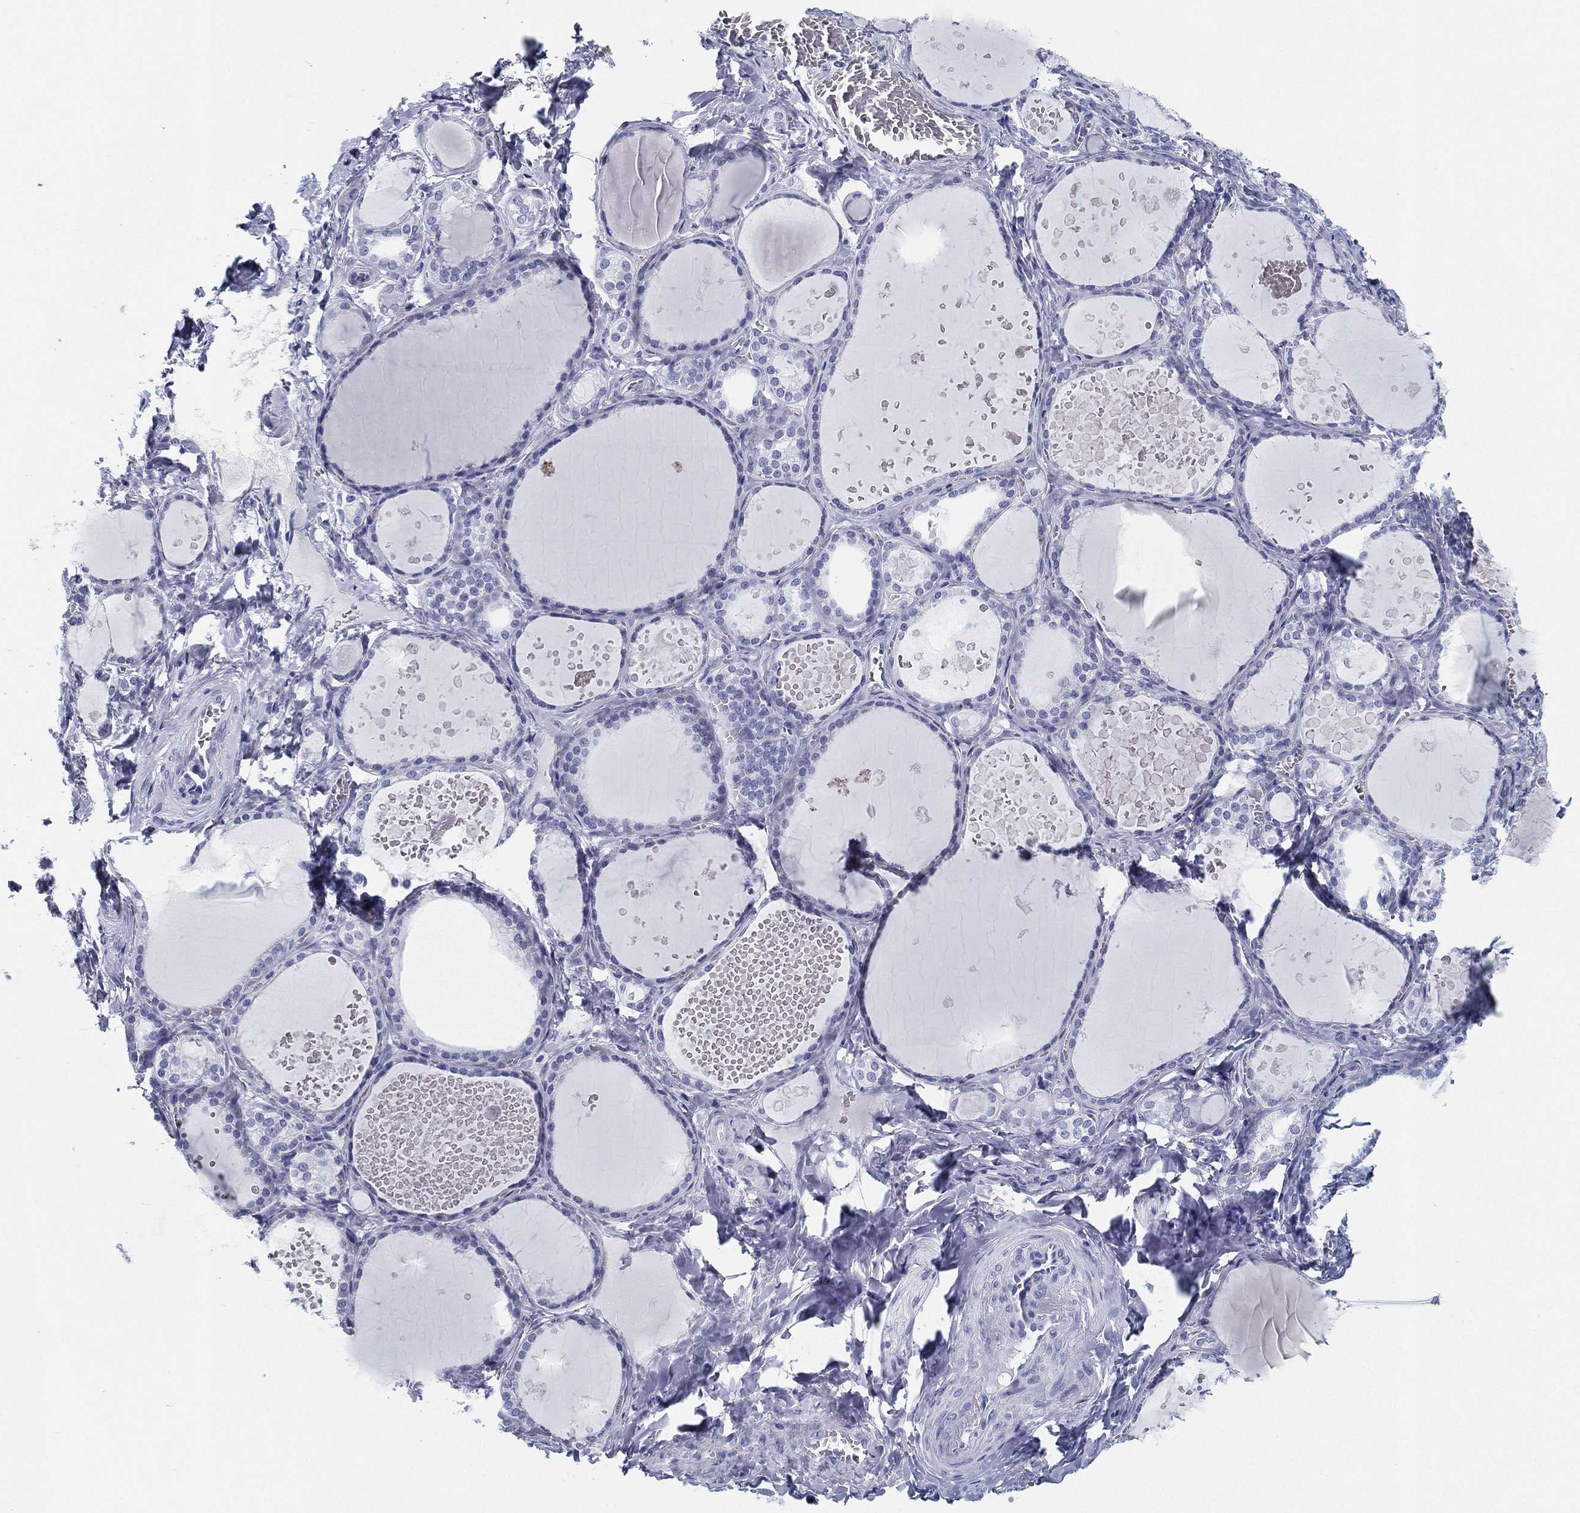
{"staining": {"intensity": "negative", "quantity": "none", "location": "none"}, "tissue": "thyroid gland", "cell_type": "Glandular cells", "image_type": "normal", "snomed": [{"axis": "morphology", "description": "Normal tissue, NOS"}, {"axis": "topography", "description": "Thyroid gland"}], "caption": "Normal thyroid gland was stained to show a protein in brown. There is no significant positivity in glandular cells.", "gene": "ATP1B2", "patient": {"sex": "female", "age": 56}}